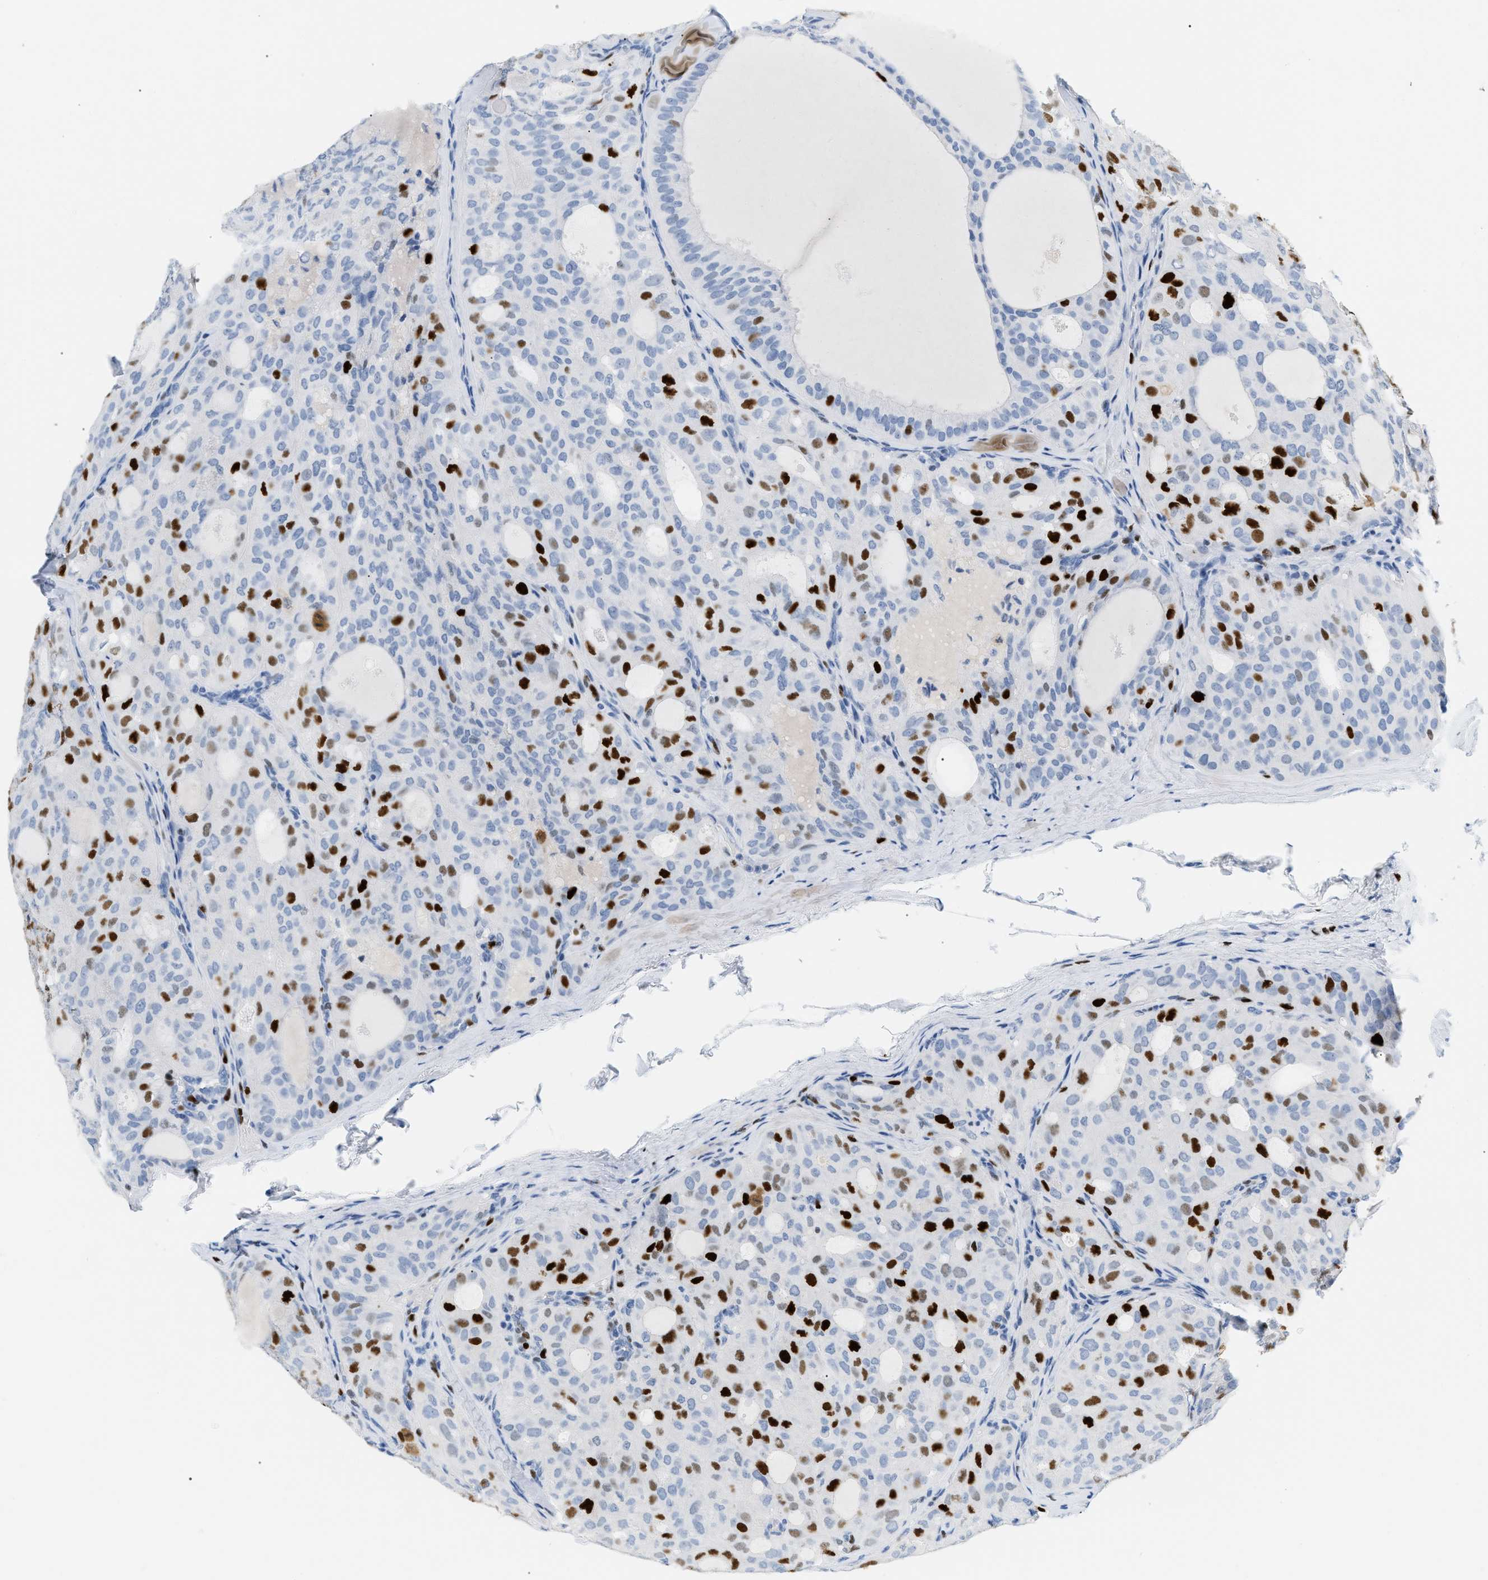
{"staining": {"intensity": "strong", "quantity": "<25%", "location": "nuclear"}, "tissue": "thyroid cancer", "cell_type": "Tumor cells", "image_type": "cancer", "snomed": [{"axis": "morphology", "description": "Follicular adenoma carcinoma, NOS"}, {"axis": "topography", "description": "Thyroid gland"}], "caption": "A photomicrograph of human thyroid cancer stained for a protein exhibits strong nuclear brown staining in tumor cells. (brown staining indicates protein expression, while blue staining denotes nuclei).", "gene": "MCM7", "patient": {"sex": "male", "age": 75}}